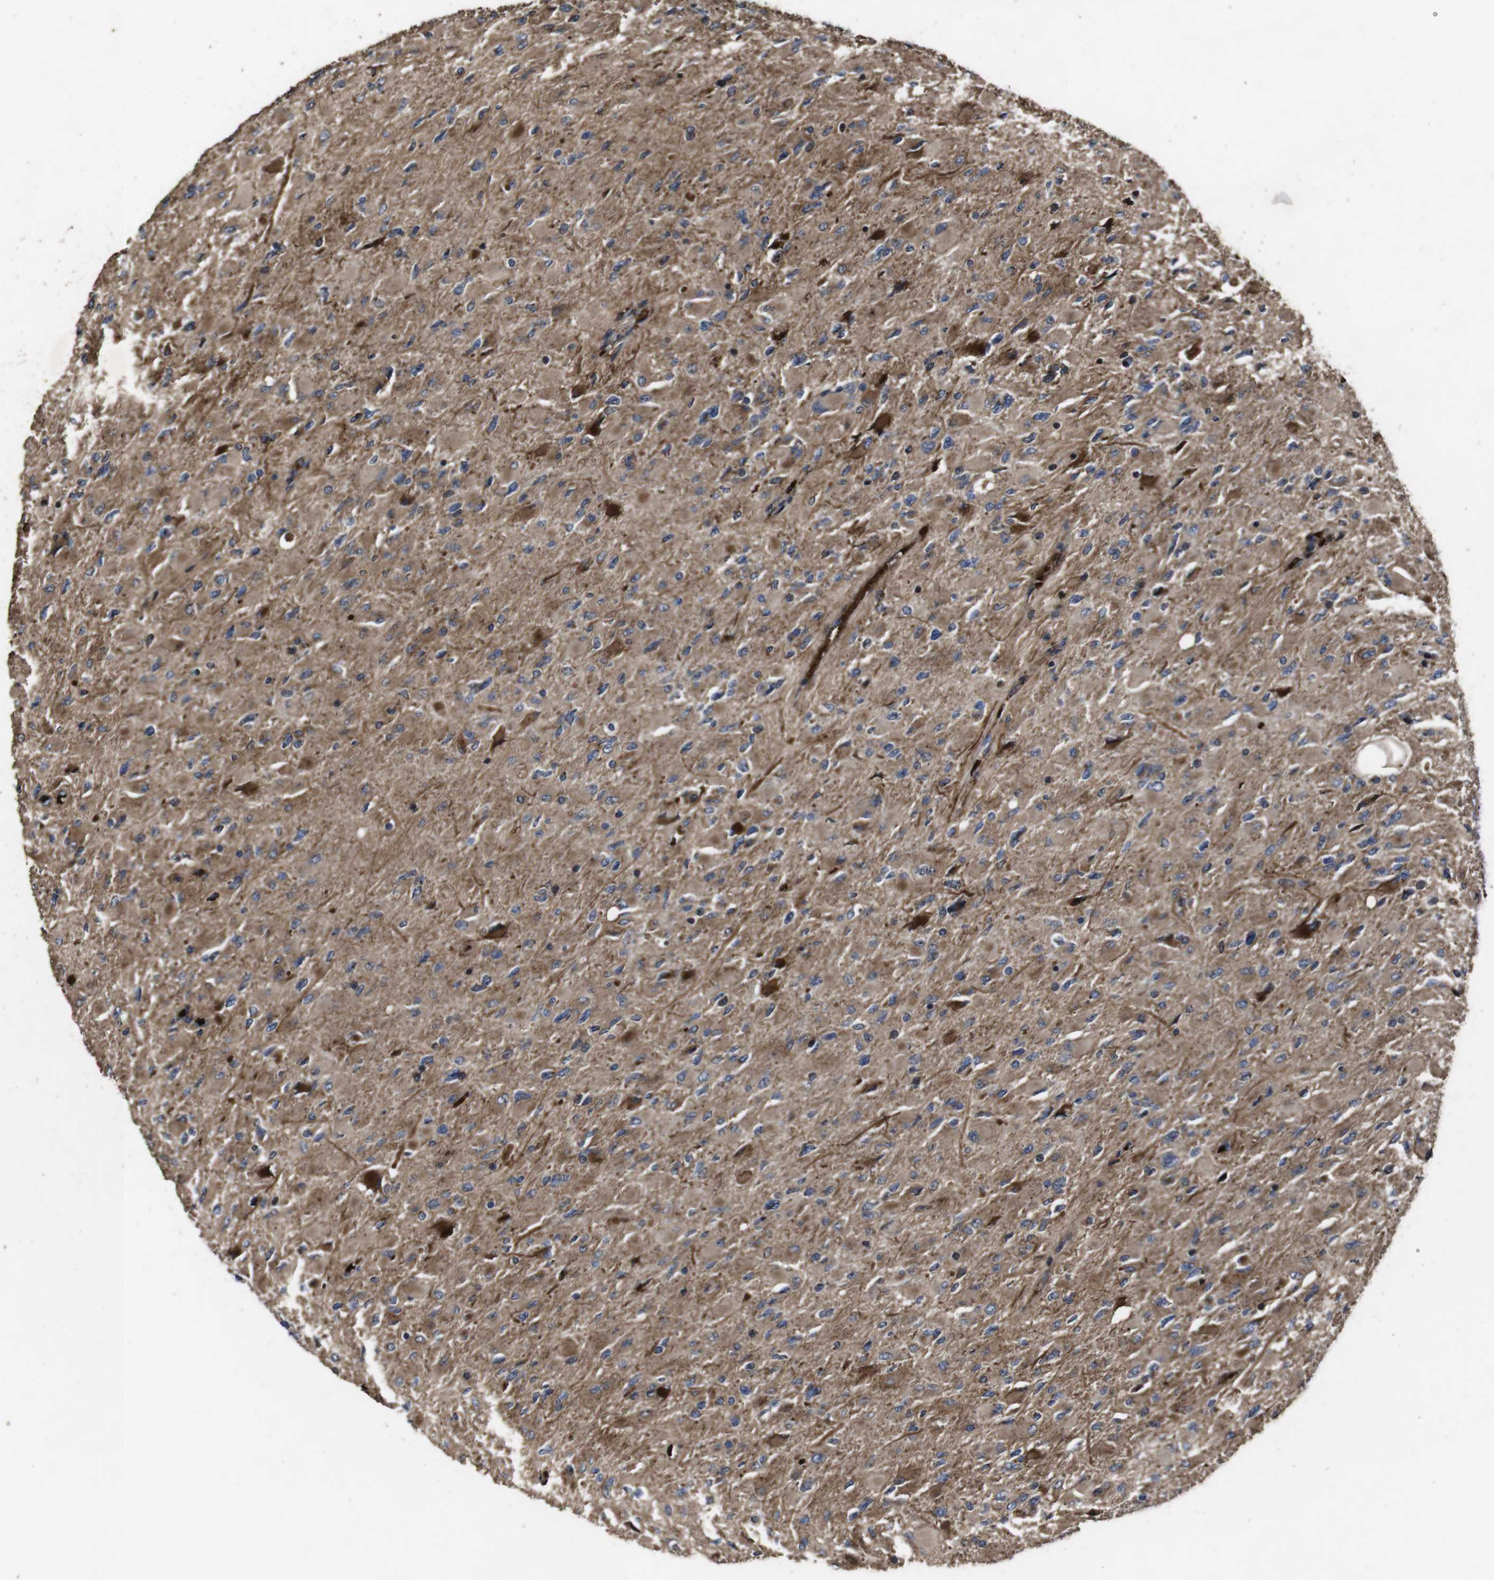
{"staining": {"intensity": "moderate", "quantity": ">75%", "location": "cytoplasmic/membranous"}, "tissue": "glioma", "cell_type": "Tumor cells", "image_type": "cancer", "snomed": [{"axis": "morphology", "description": "Glioma, malignant, High grade"}, {"axis": "topography", "description": "Cerebral cortex"}], "caption": "IHC staining of malignant glioma (high-grade), which demonstrates medium levels of moderate cytoplasmic/membranous expression in approximately >75% of tumor cells indicating moderate cytoplasmic/membranous protein expression. The staining was performed using DAB (3,3'-diaminobenzidine) (brown) for protein detection and nuclei were counterstained in hematoxylin (blue).", "gene": "SMYD3", "patient": {"sex": "female", "age": 36}}